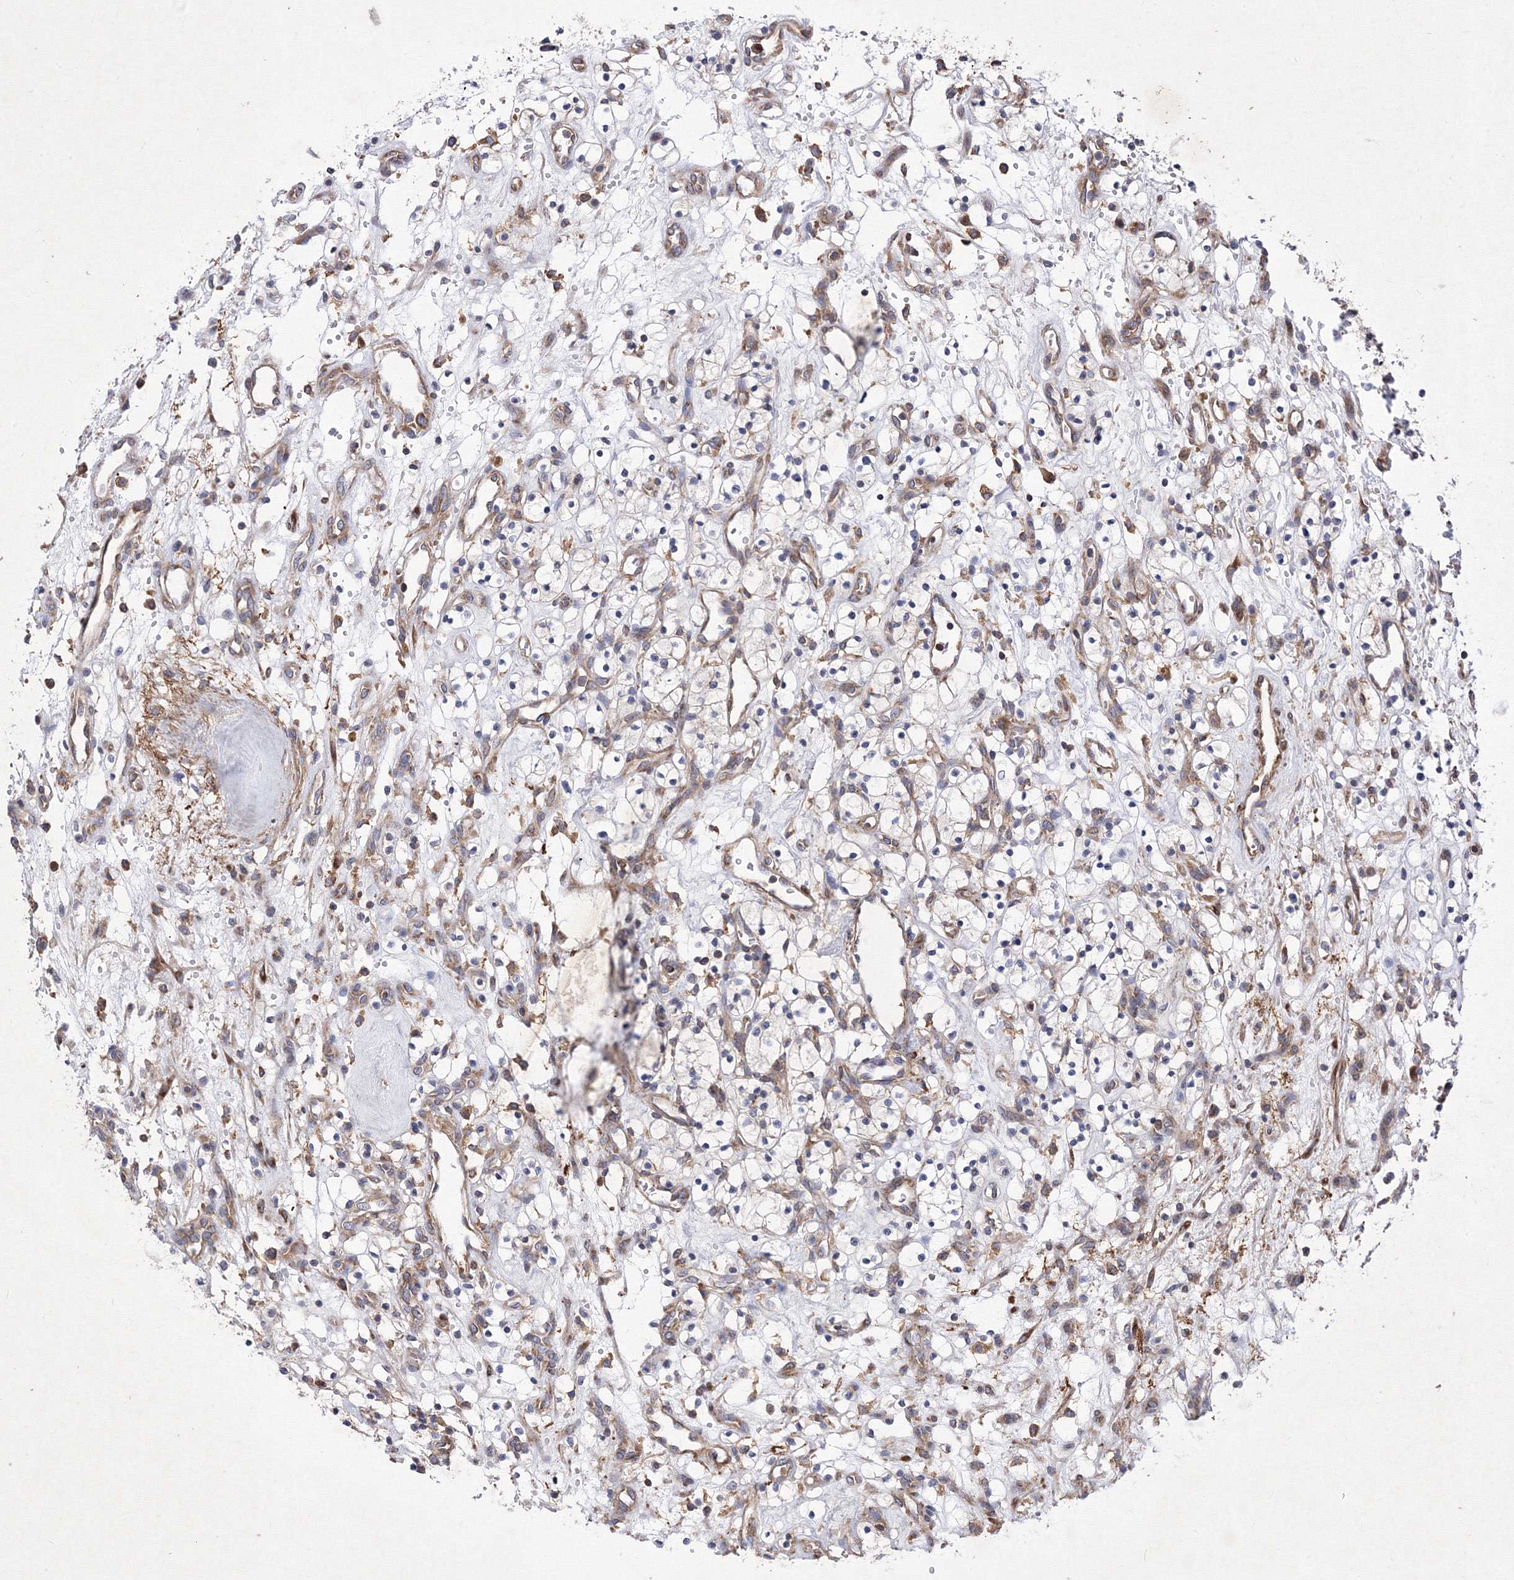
{"staining": {"intensity": "negative", "quantity": "none", "location": "none"}, "tissue": "renal cancer", "cell_type": "Tumor cells", "image_type": "cancer", "snomed": [{"axis": "morphology", "description": "Adenocarcinoma, NOS"}, {"axis": "topography", "description": "Kidney"}], "caption": "Tumor cells are negative for brown protein staining in renal cancer.", "gene": "SNX18", "patient": {"sex": "female", "age": 57}}